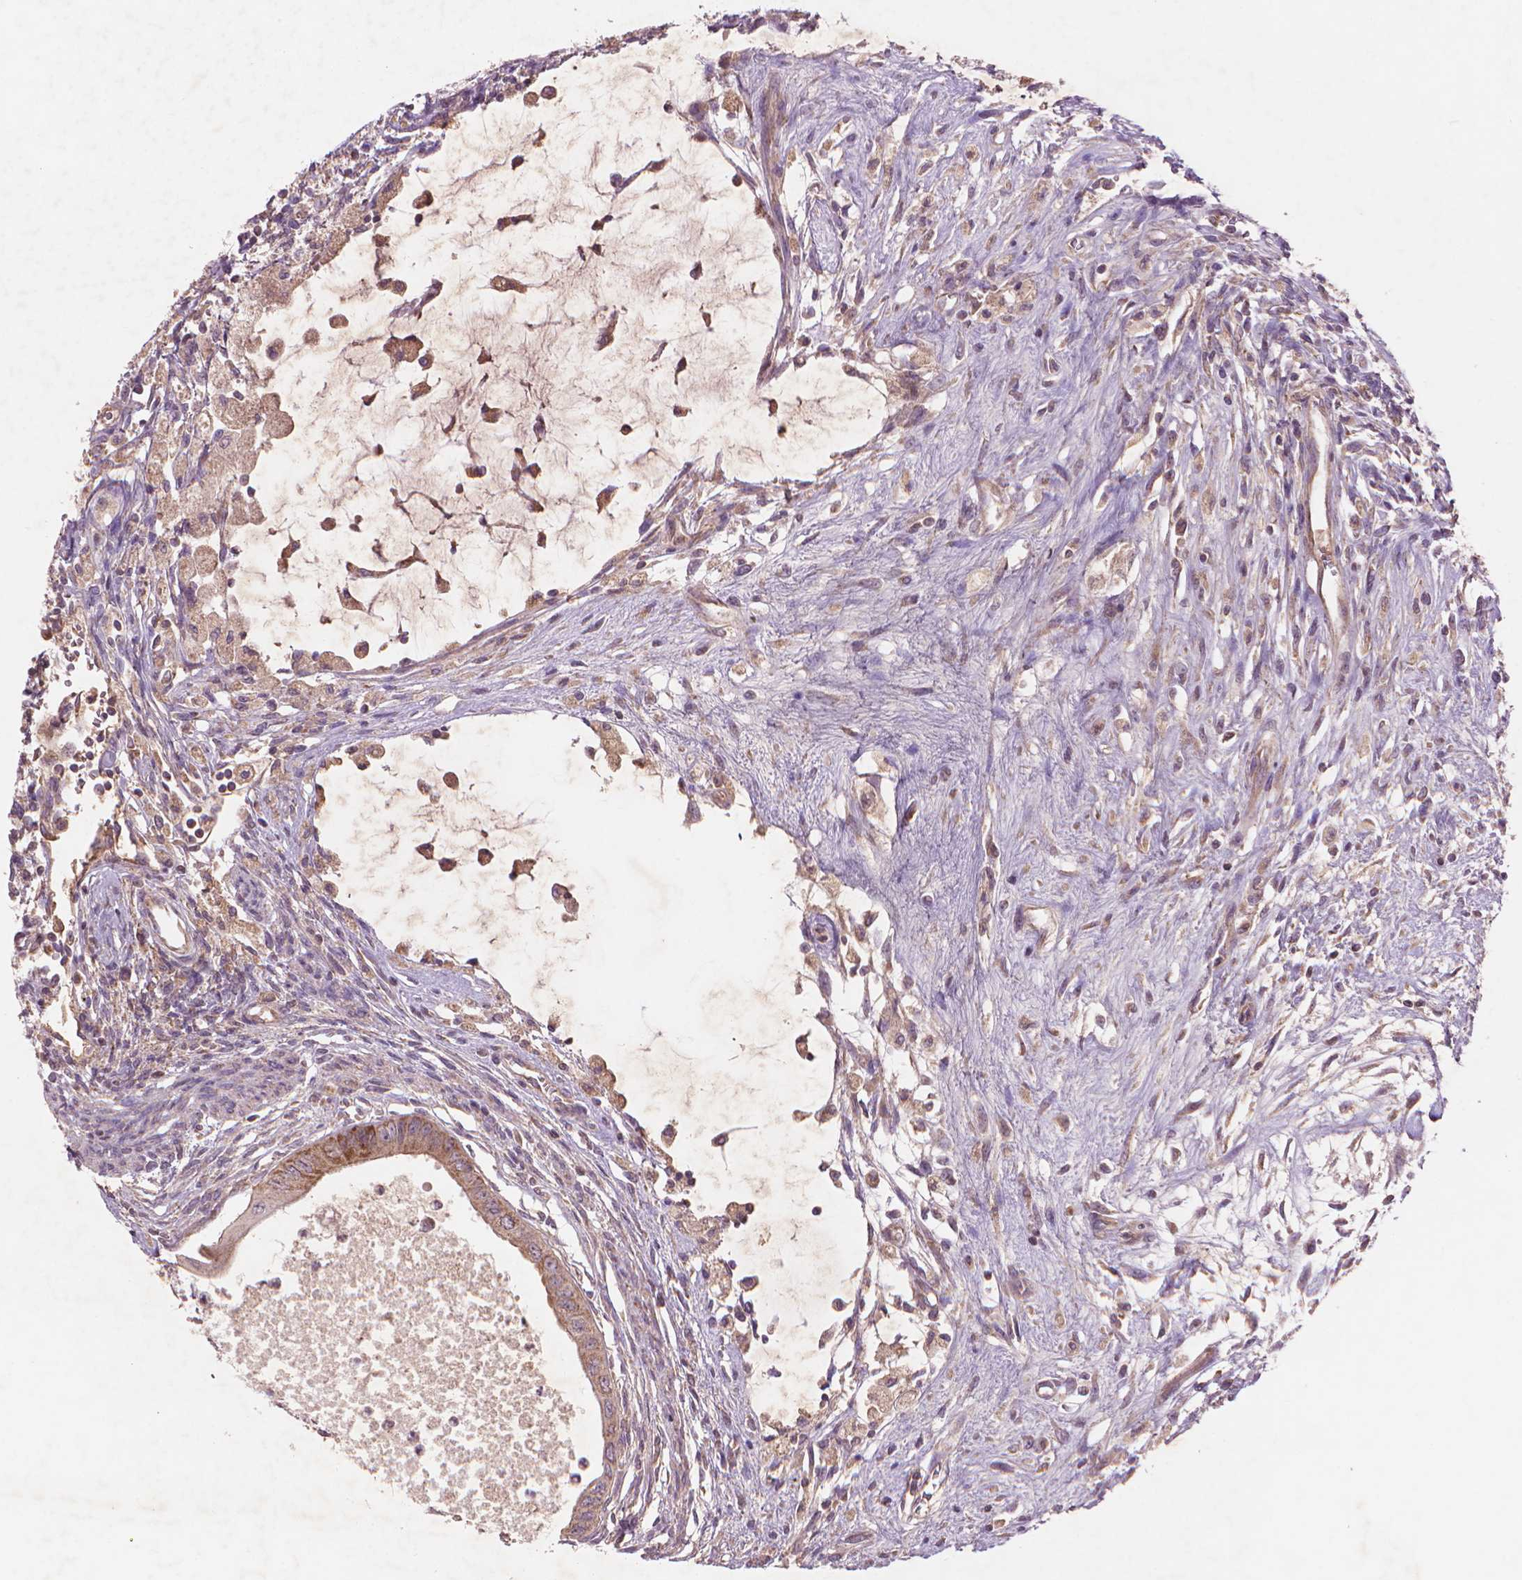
{"staining": {"intensity": "weak", "quantity": ">75%", "location": "cytoplasmic/membranous"}, "tissue": "testis cancer", "cell_type": "Tumor cells", "image_type": "cancer", "snomed": [{"axis": "morphology", "description": "Carcinoma, Embryonal, NOS"}, {"axis": "topography", "description": "Testis"}], "caption": "A brown stain labels weak cytoplasmic/membranous positivity of a protein in human testis cancer (embryonal carcinoma) tumor cells.", "gene": "NLRX1", "patient": {"sex": "male", "age": 37}}